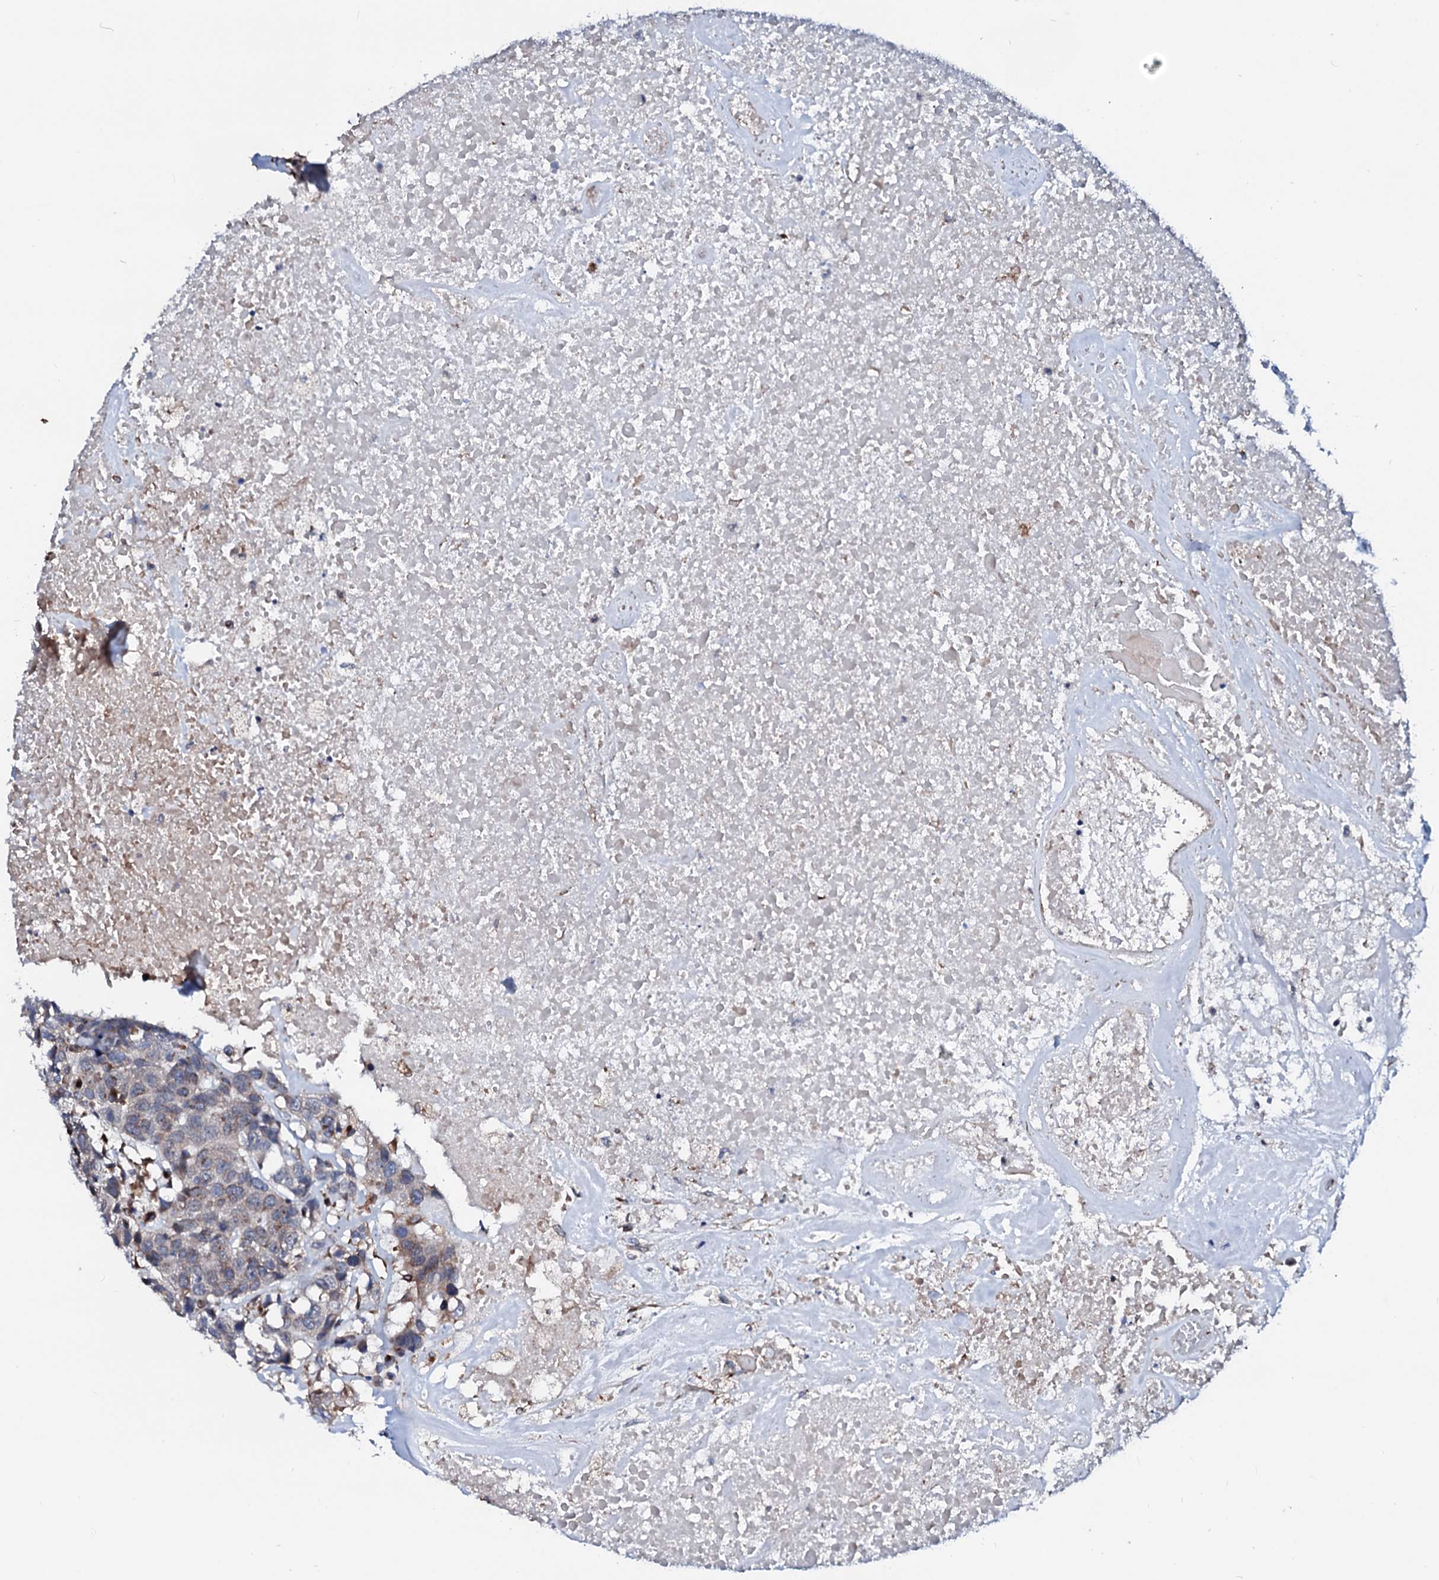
{"staining": {"intensity": "weak", "quantity": "25%-75%", "location": "cytoplasmic/membranous"}, "tissue": "head and neck cancer", "cell_type": "Tumor cells", "image_type": "cancer", "snomed": [{"axis": "morphology", "description": "Squamous cell carcinoma, NOS"}, {"axis": "topography", "description": "Head-Neck"}], "caption": "Protein analysis of squamous cell carcinoma (head and neck) tissue shows weak cytoplasmic/membranous positivity in approximately 25%-75% of tumor cells.", "gene": "TMCO3", "patient": {"sex": "male", "age": 66}}